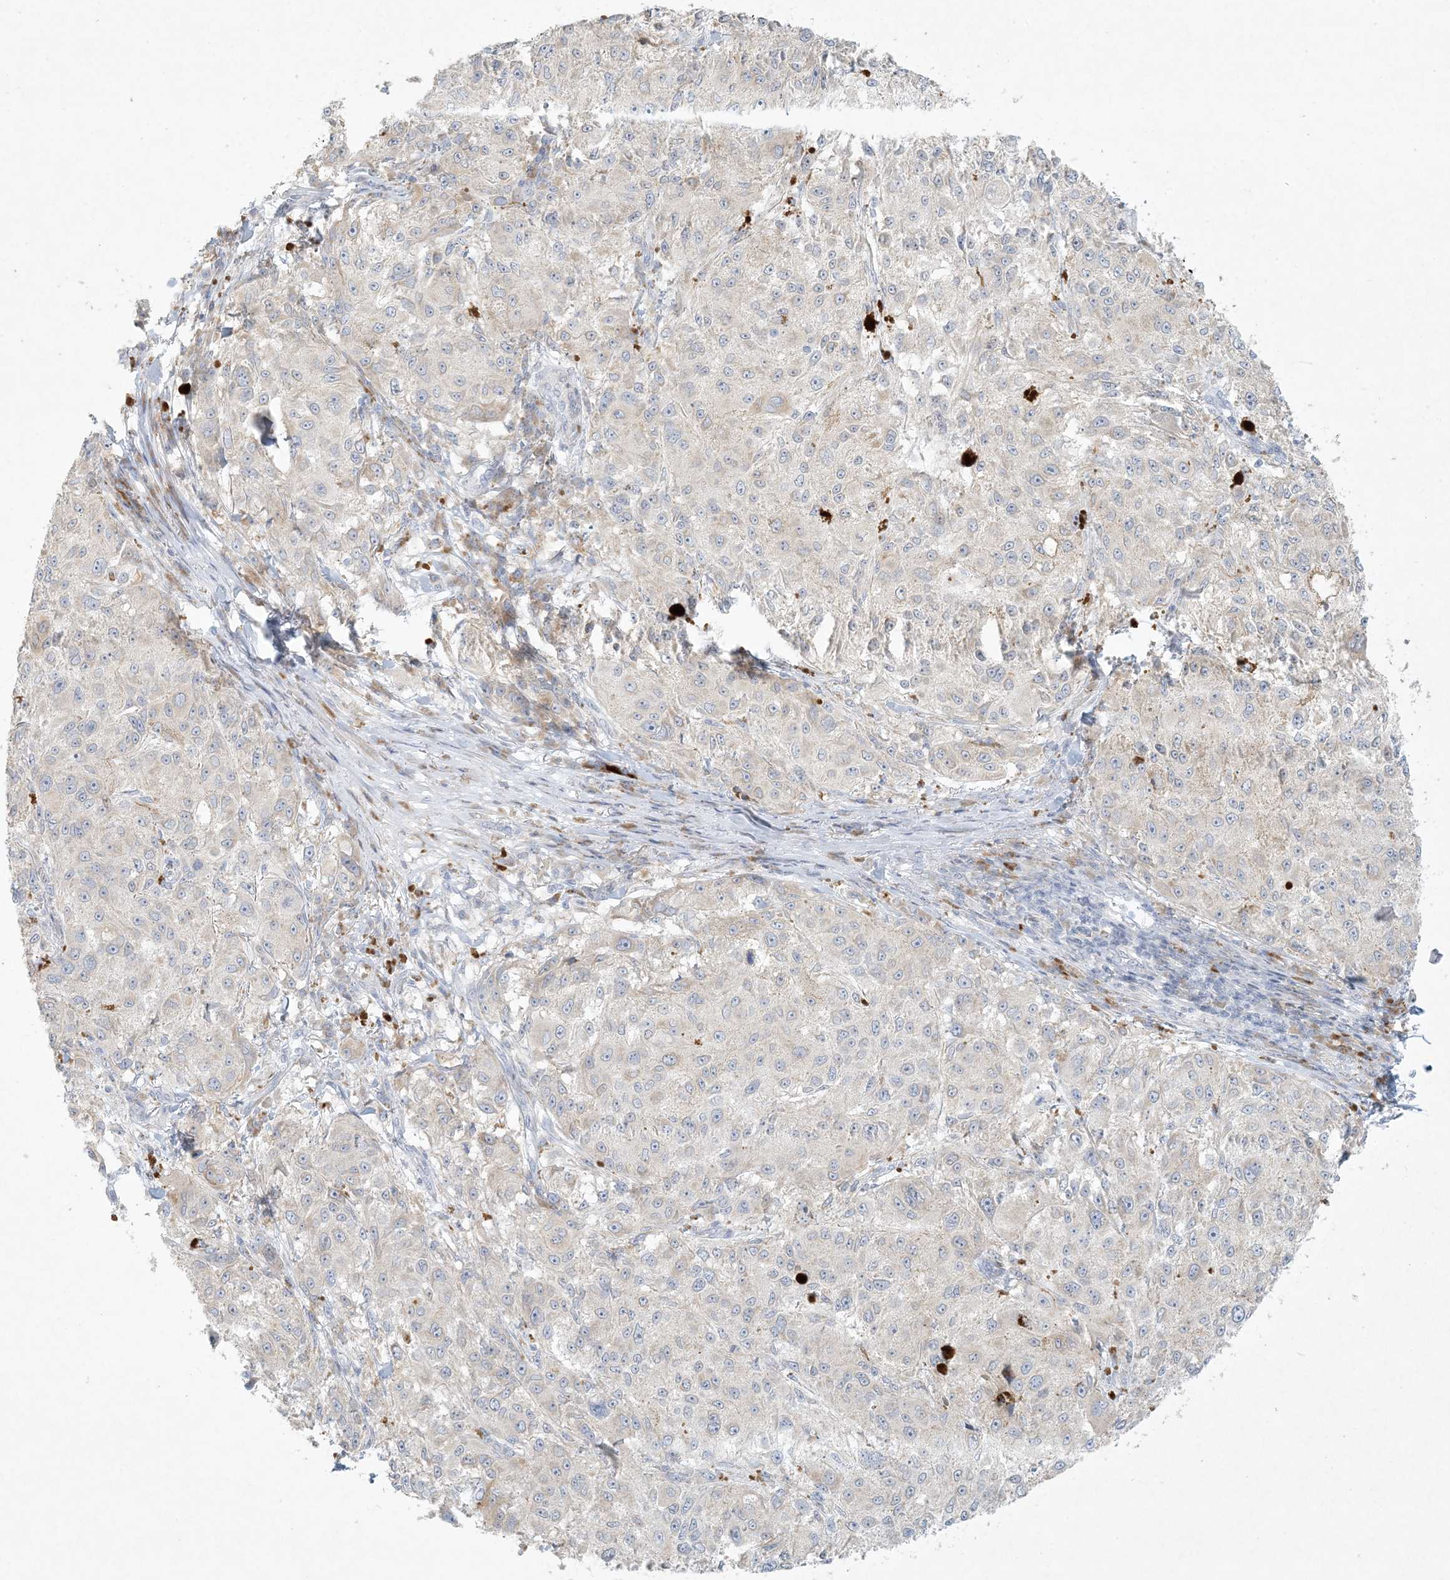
{"staining": {"intensity": "negative", "quantity": "none", "location": "none"}, "tissue": "melanoma", "cell_type": "Tumor cells", "image_type": "cancer", "snomed": [{"axis": "morphology", "description": "Necrosis, NOS"}, {"axis": "morphology", "description": "Malignant melanoma, NOS"}, {"axis": "topography", "description": "Skin"}], "caption": "High magnification brightfield microscopy of malignant melanoma stained with DAB (brown) and counterstained with hematoxylin (blue): tumor cells show no significant positivity.", "gene": "ZNF385D", "patient": {"sex": "female", "age": 87}}